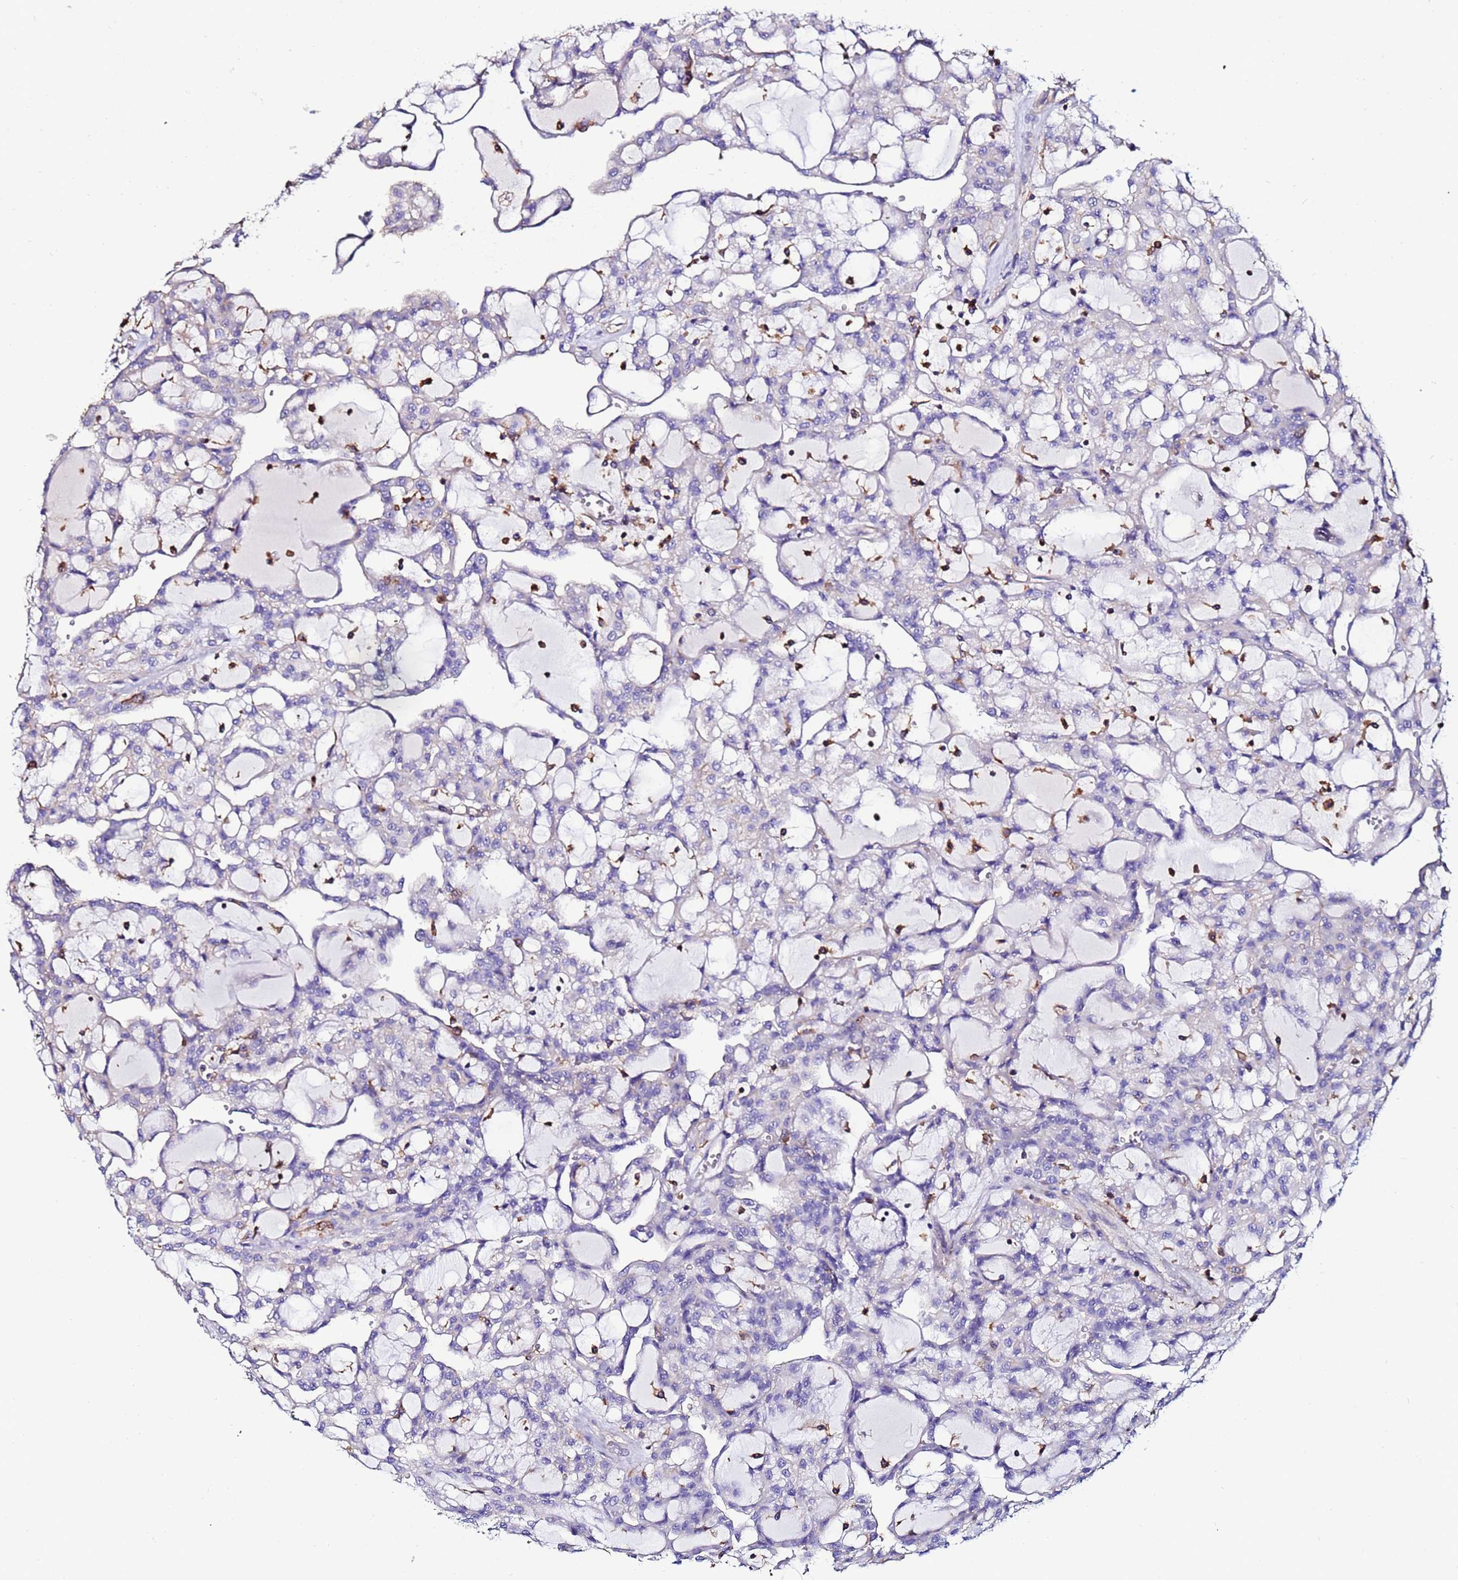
{"staining": {"intensity": "negative", "quantity": "none", "location": "none"}, "tissue": "renal cancer", "cell_type": "Tumor cells", "image_type": "cancer", "snomed": [{"axis": "morphology", "description": "Adenocarcinoma, NOS"}, {"axis": "topography", "description": "Kidney"}], "caption": "An image of renal cancer stained for a protein displays no brown staining in tumor cells.", "gene": "ACTB", "patient": {"sex": "male", "age": 63}}